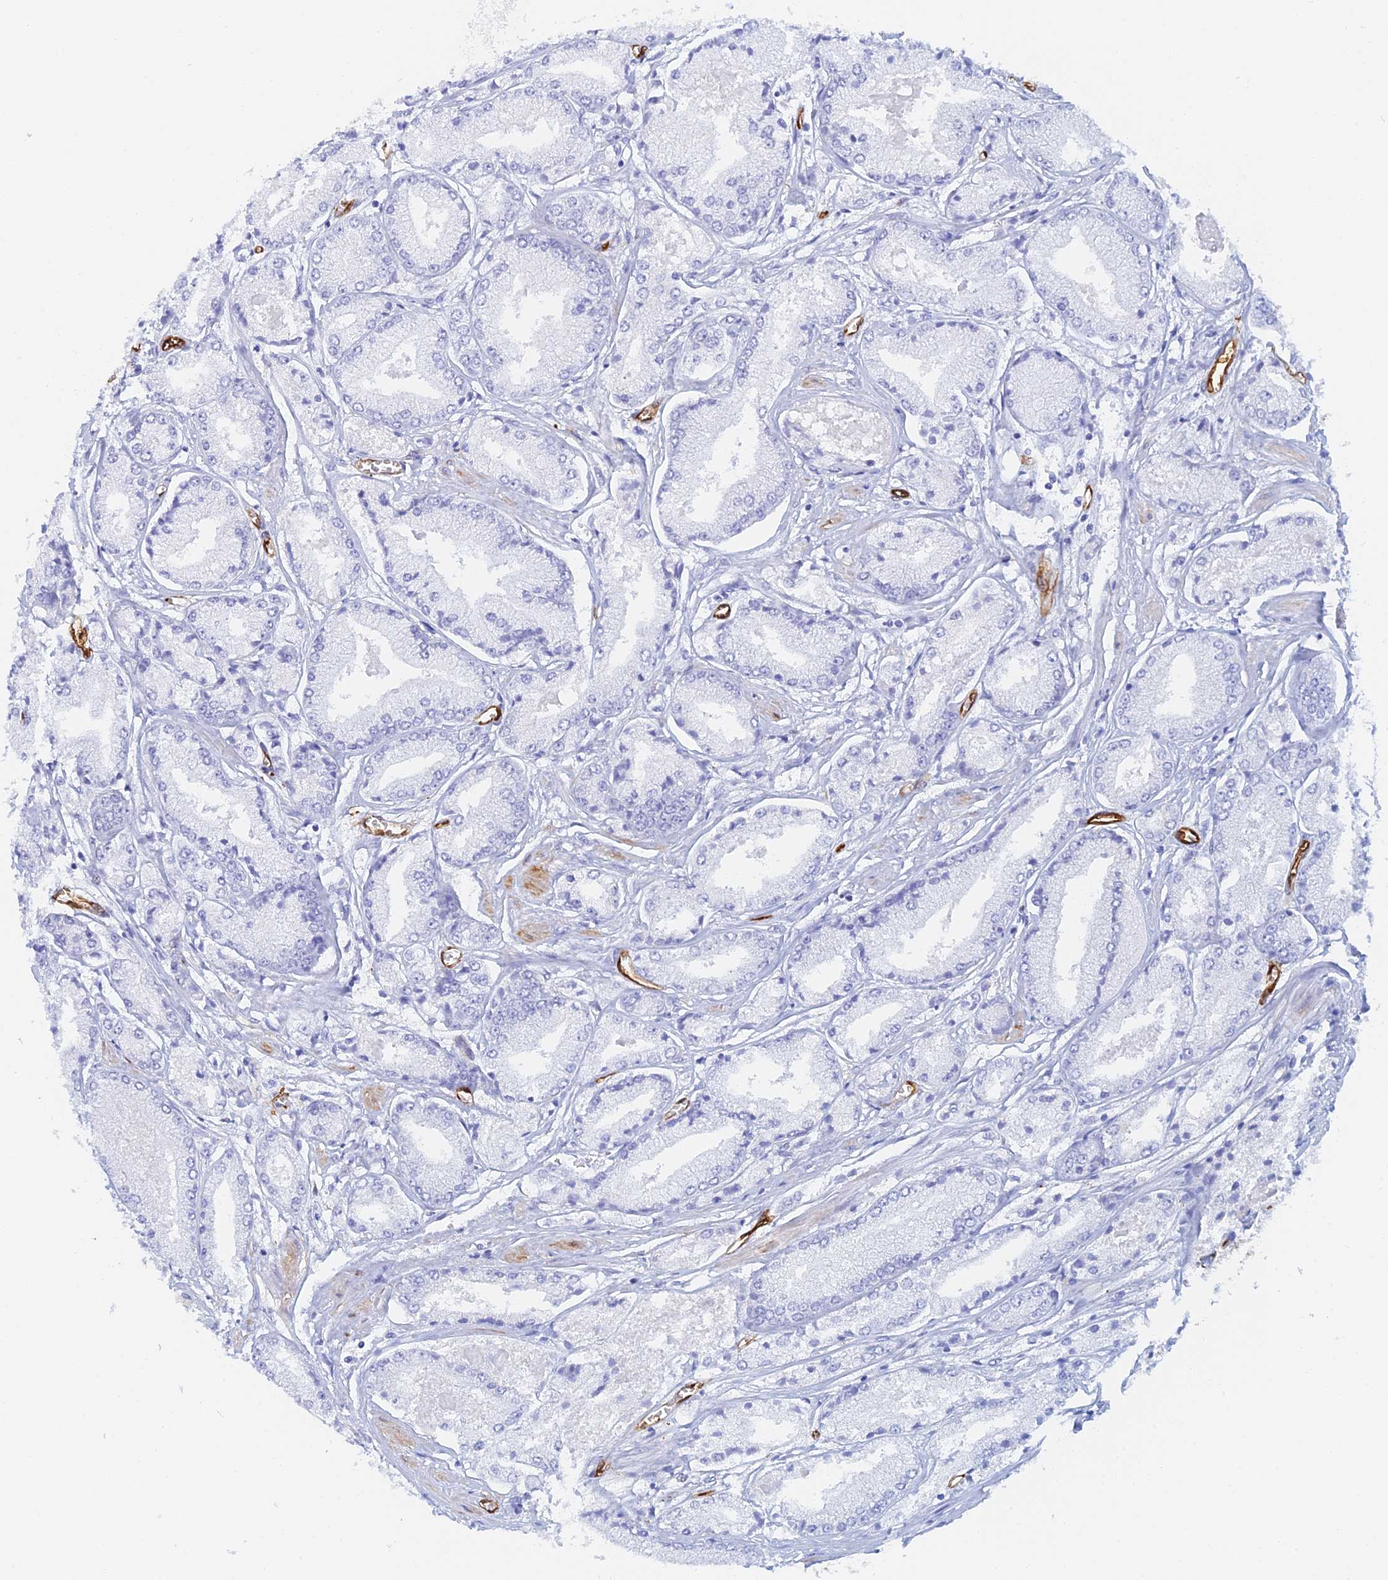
{"staining": {"intensity": "negative", "quantity": "none", "location": "none"}, "tissue": "prostate cancer", "cell_type": "Tumor cells", "image_type": "cancer", "snomed": [{"axis": "morphology", "description": "Adenocarcinoma, Low grade"}, {"axis": "topography", "description": "Prostate"}], "caption": "The histopathology image exhibits no significant positivity in tumor cells of adenocarcinoma (low-grade) (prostate).", "gene": "CRIP2", "patient": {"sex": "male", "age": 60}}